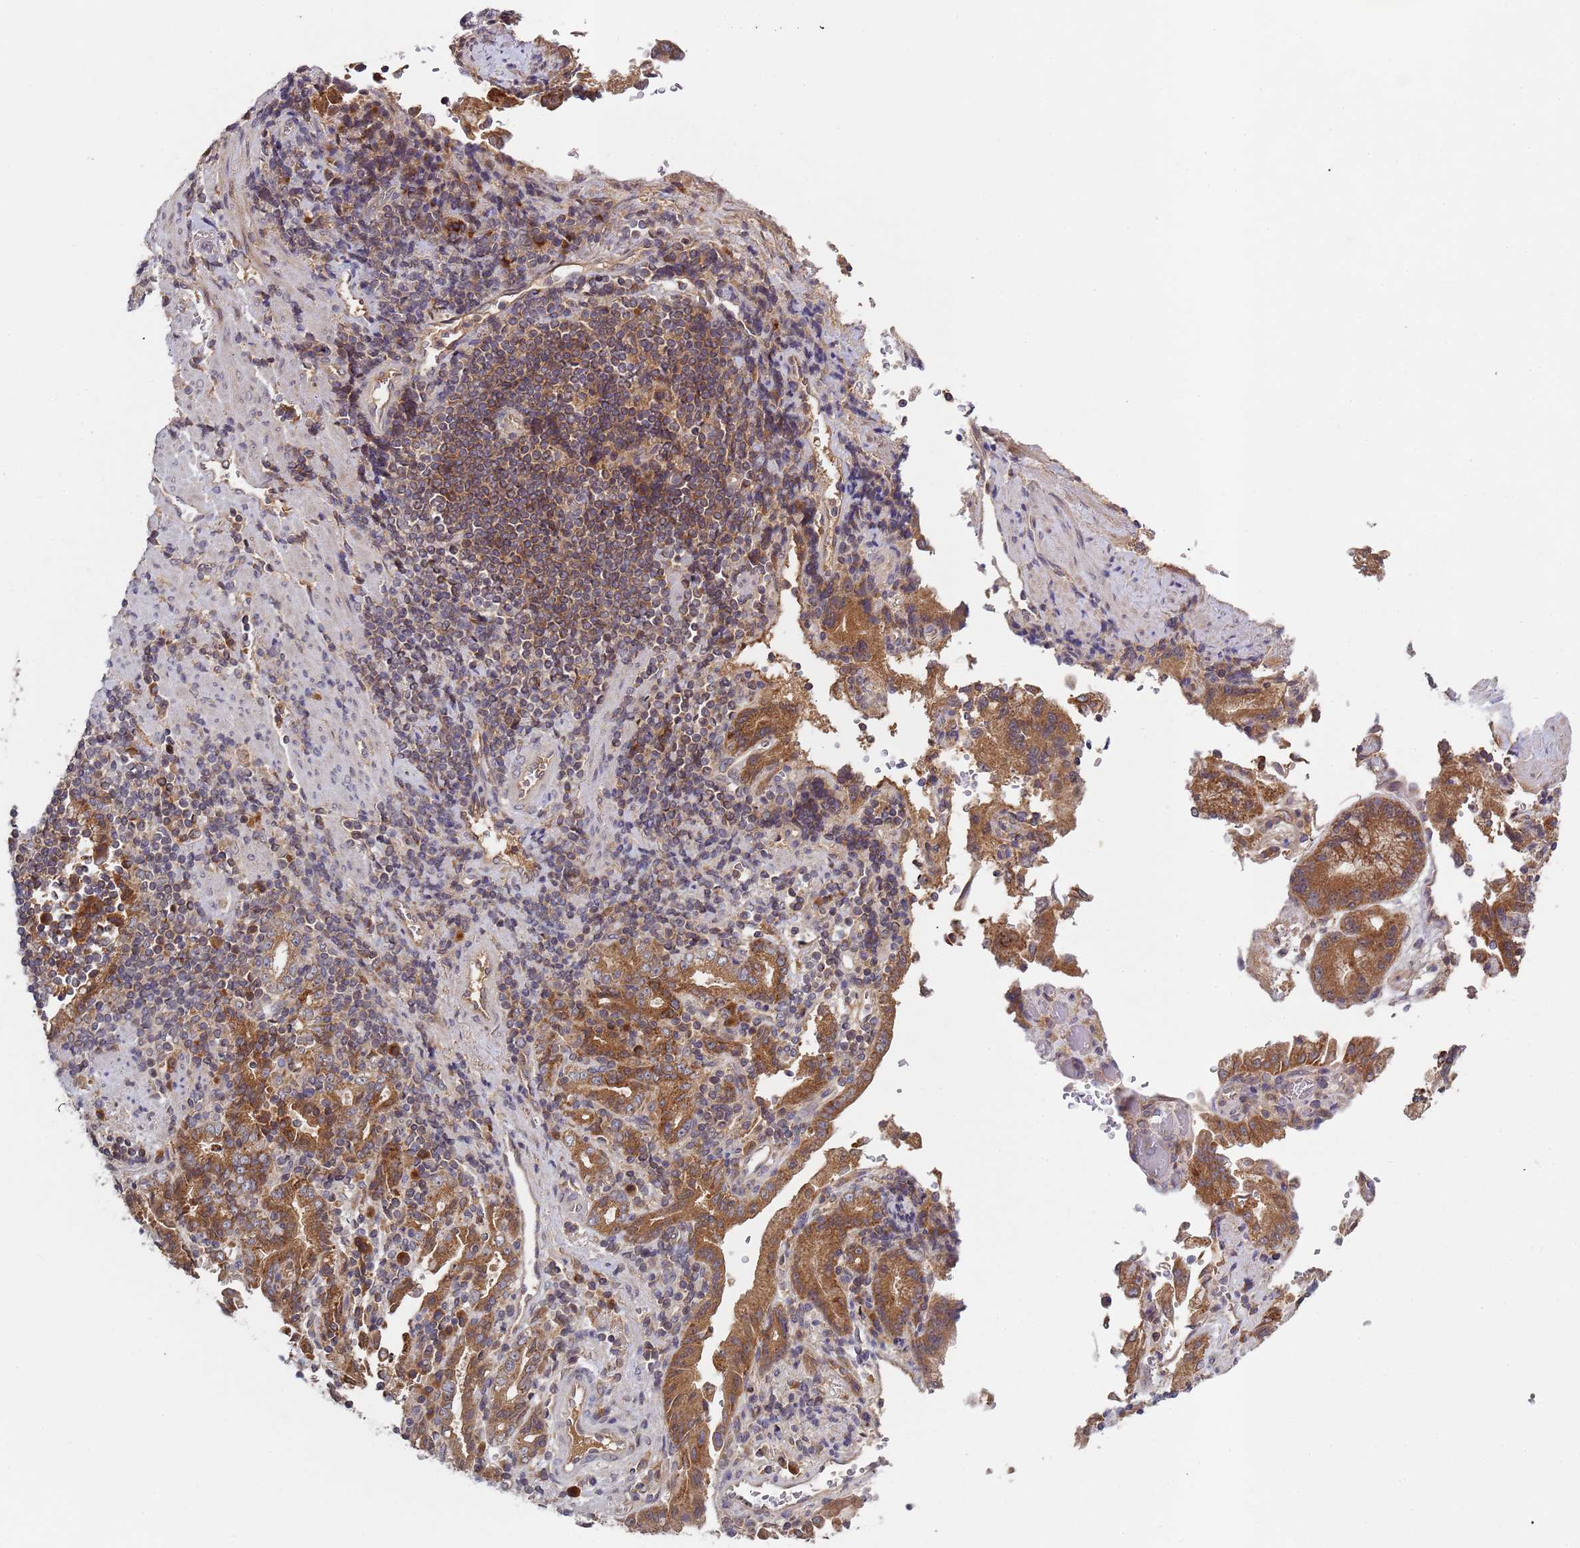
{"staining": {"intensity": "moderate", "quantity": ">75%", "location": "cytoplasmic/membranous"}, "tissue": "stomach cancer", "cell_type": "Tumor cells", "image_type": "cancer", "snomed": [{"axis": "morphology", "description": "Adenocarcinoma, NOS"}, {"axis": "topography", "description": "Stomach"}], "caption": "This is an image of immunohistochemistry staining of stomach cancer, which shows moderate positivity in the cytoplasmic/membranous of tumor cells.", "gene": "OR5A2", "patient": {"sex": "male", "age": 62}}